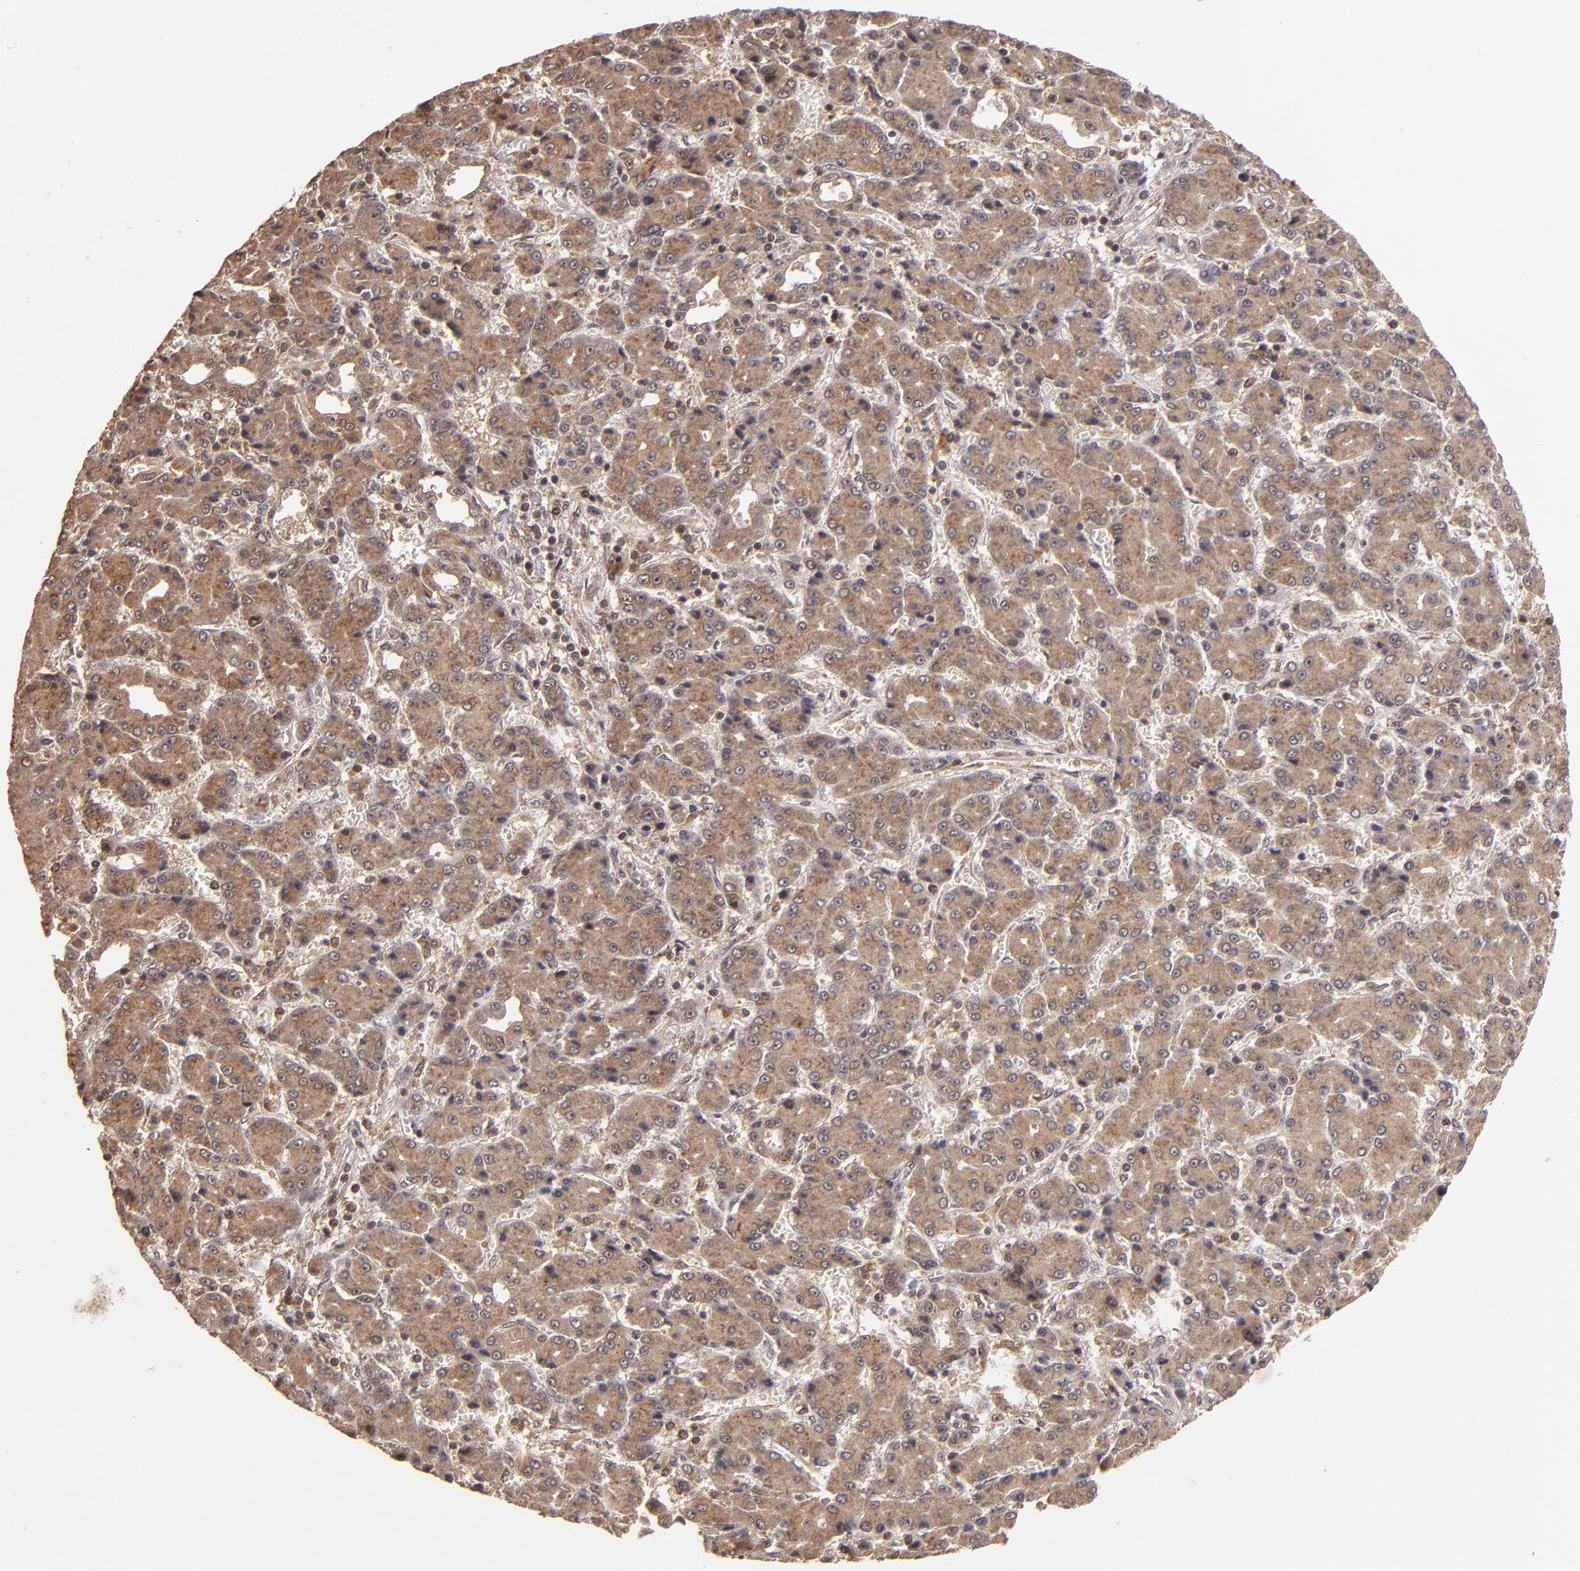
{"staining": {"intensity": "strong", "quantity": ">75%", "location": "cytoplasmic/membranous"}, "tissue": "liver cancer", "cell_type": "Tumor cells", "image_type": "cancer", "snomed": [{"axis": "morphology", "description": "Carcinoma, Hepatocellular, NOS"}, {"axis": "topography", "description": "Liver"}], "caption": "This image displays IHC staining of human liver hepatocellular carcinoma, with high strong cytoplasmic/membranous positivity in about >75% of tumor cells.", "gene": "RIOK3", "patient": {"sex": "male", "age": 69}}